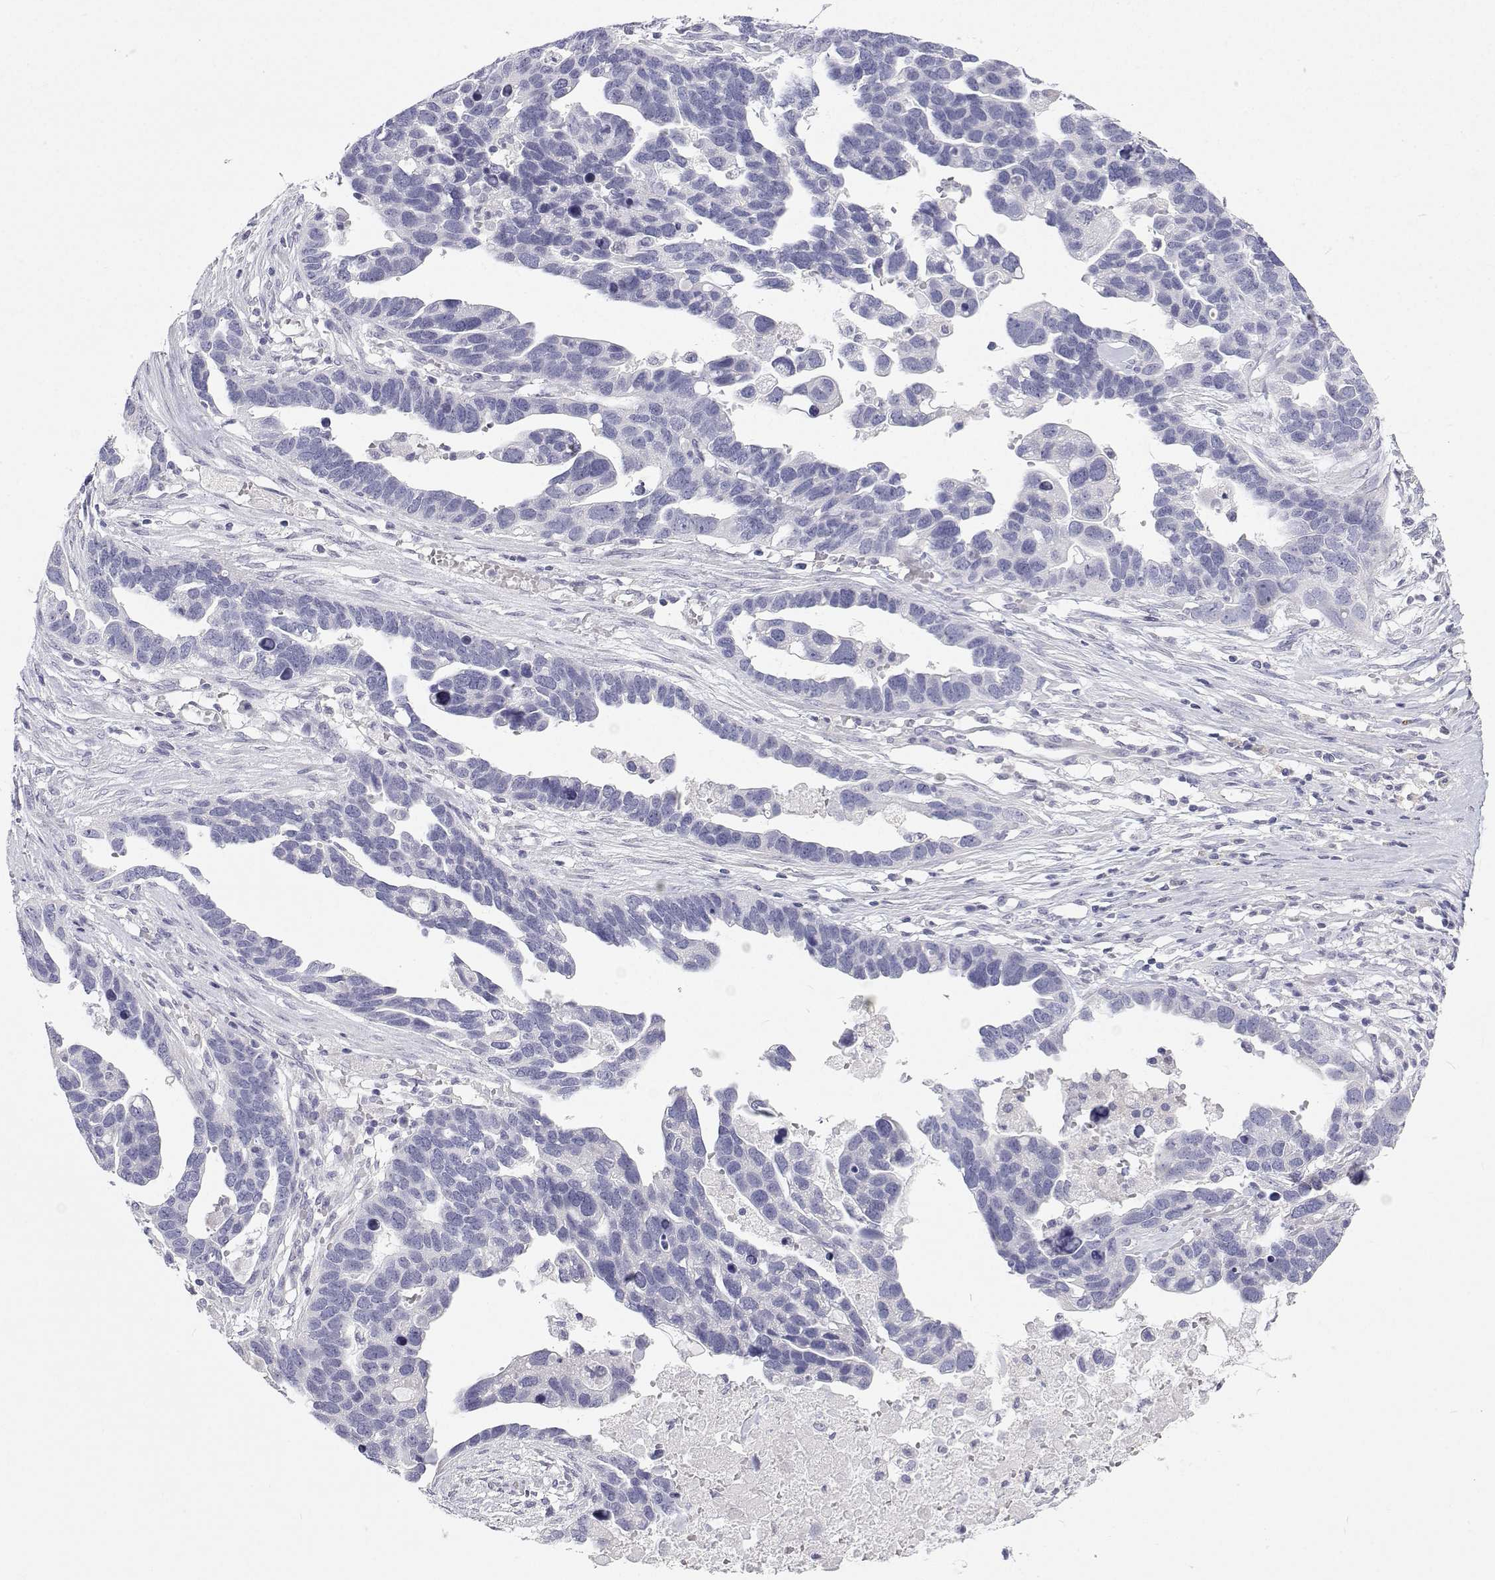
{"staining": {"intensity": "negative", "quantity": "none", "location": "none"}, "tissue": "ovarian cancer", "cell_type": "Tumor cells", "image_type": "cancer", "snomed": [{"axis": "morphology", "description": "Cystadenocarcinoma, serous, NOS"}, {"axis": "topography", "description": "Ovary"}], "caption": "High magnification brightfield microscopy of ovarian cancer (serous cystadenocarcinoma) stained with DAB (brown) and counterstained with hematoxylin (blue): tumor cells show no significant positivity.", "gene": "TTN", "patient": {"sex": "female", "age": 54}}